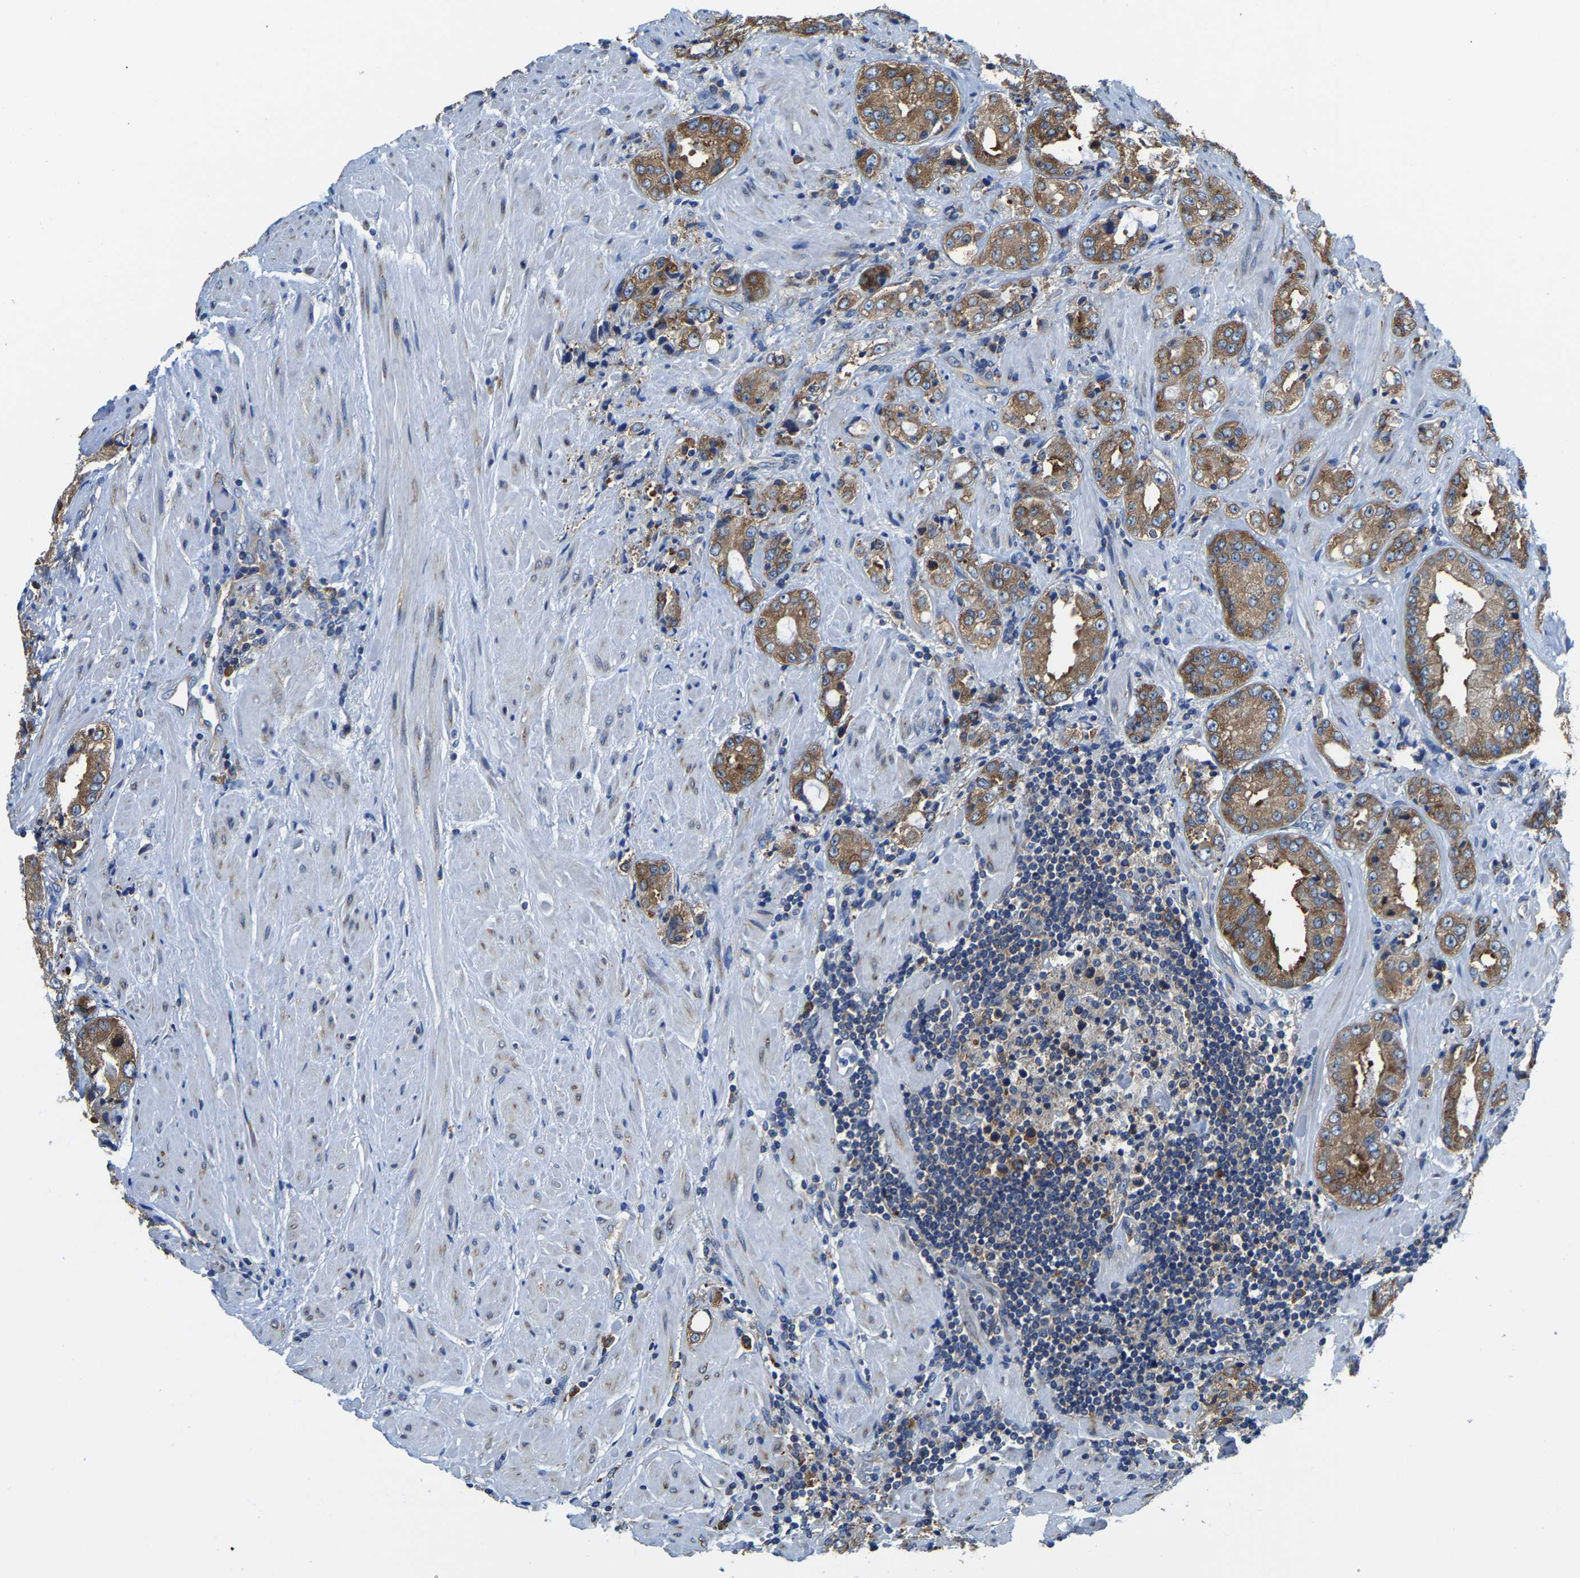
{"staining": {"intensity": "strong", "quantity": ">75%", "location": "cytoplasmic/membranous"}, "tissue": "prostate cancer", "cell_type": "Tumor cells", "image_type": "cancer", "snomed": [{"axis": "morphology", "description": "Adenocarcinoma, High grade"}, {"axis": "topography", "description": "Prostate"}], "caption": "Immunohistochemistry (IHC) (DAB (3,3'-diaminobenzidine)) staining of human prostate cancer (high-grade adenocarcinoma) displays strong cytoplasmic/membranous protein positivity in approximately >75% of tumor cells. The staining was performed using DAB, with brown indicating positive protein expression. Nuclei are stained blue with hematoxylin.", "gene": "G3BP2", "patient": {"sex": "male", "age": 61}}